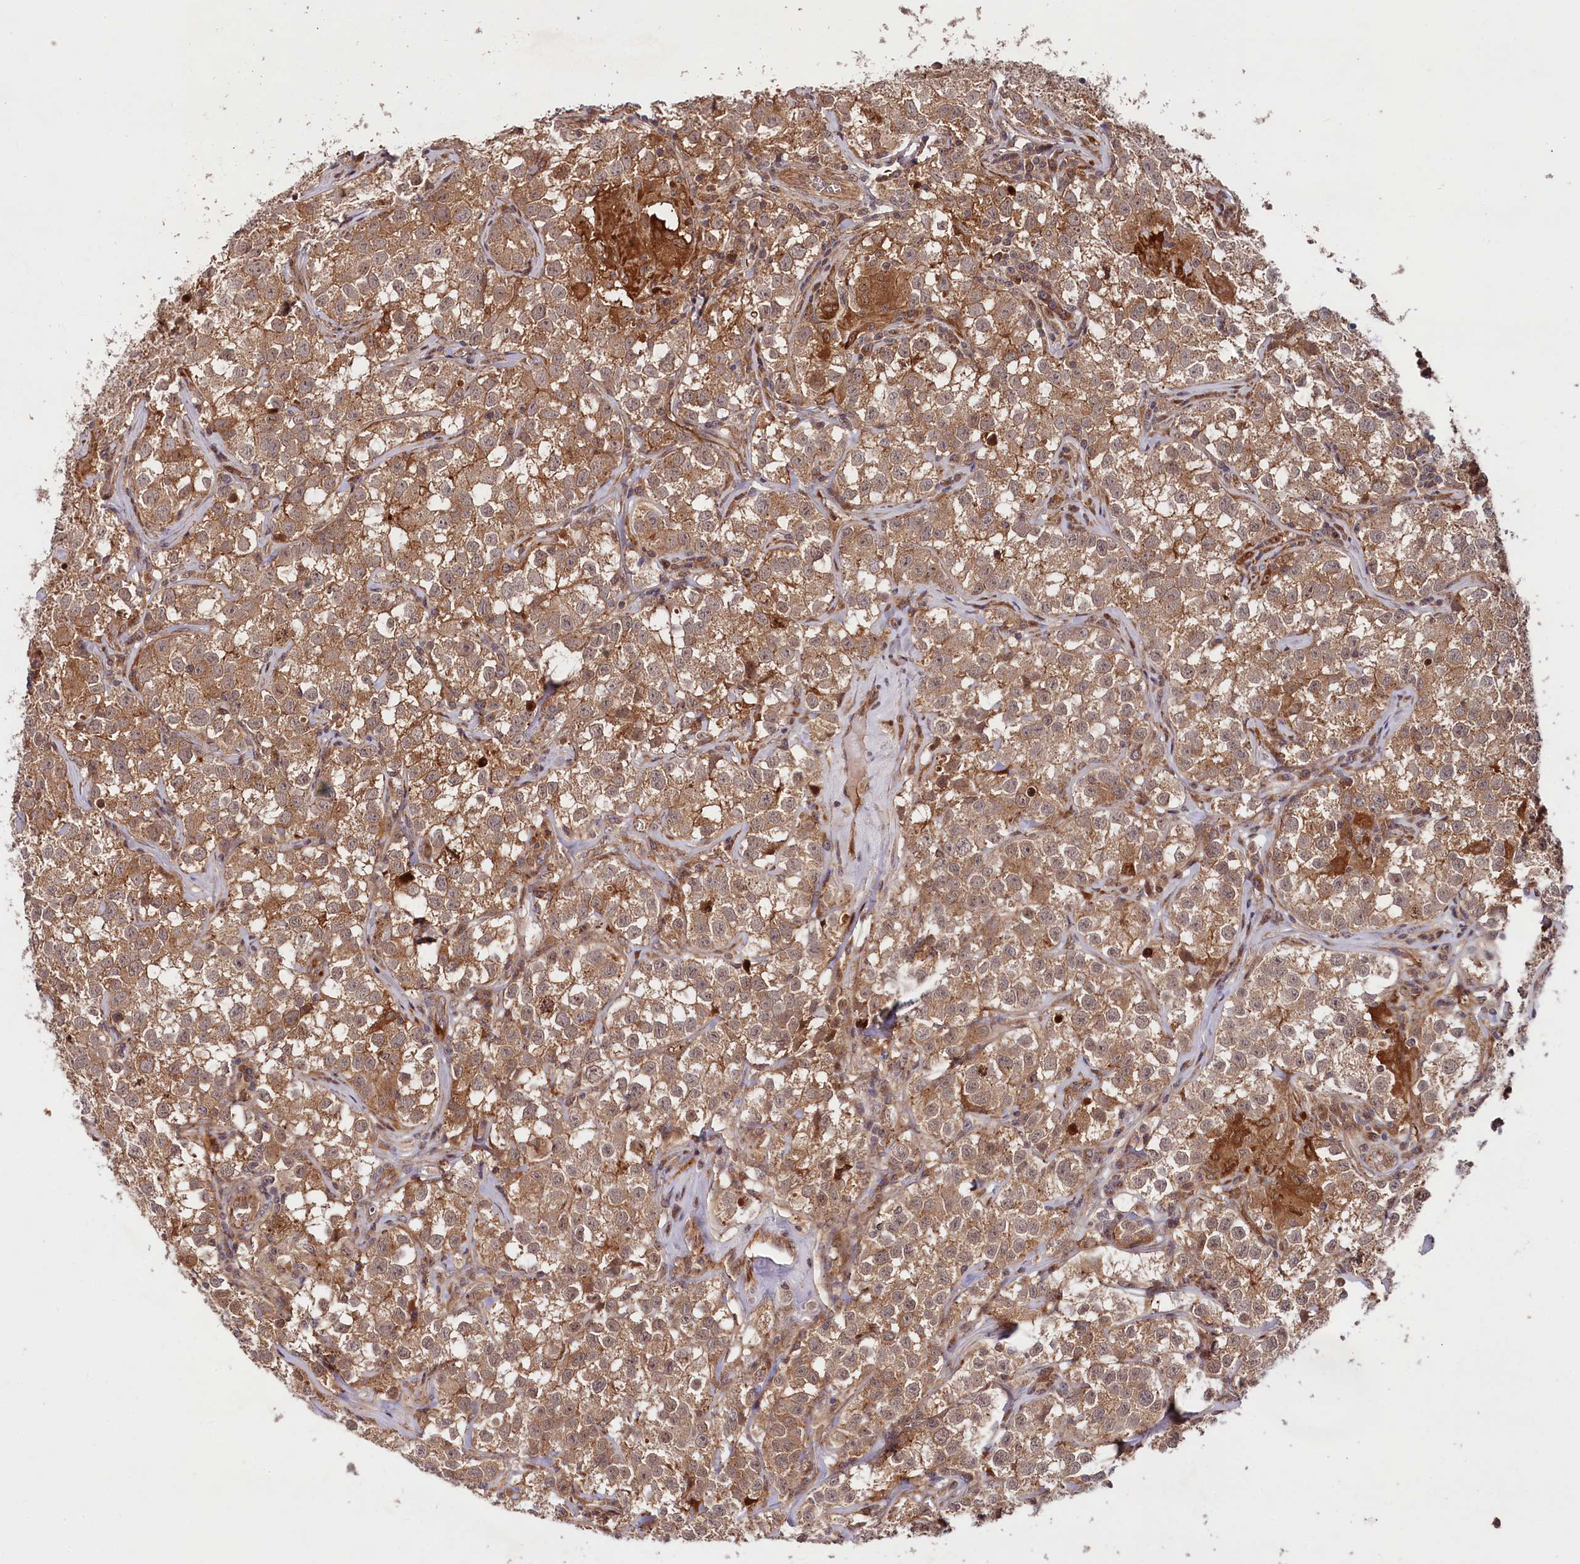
{"staining": {"intensity": "moderate", "quantity": ">75%", "location": "cytoplasmic/membranous"}, "tissue": "testis cancer", "cell_type": "Tumor cells", "image_type": "cancer", "snomed": [{"axis": "morphology", "description": "Seminoma, NOS"}, {"axis": "morphology", "description": "Carcinoma, Embryonal, NOS"}, {"axis": "topography", "description": "Testis"}], "caption": "An IHC image of neoplastic tissue is shown. Protein staining in brown highlights moderate cytoplasmic/membranous positivity in testis seminoma within tumor cells.", "gene": "NEDD1", "patient": {"sex": "male", "age": 43}}